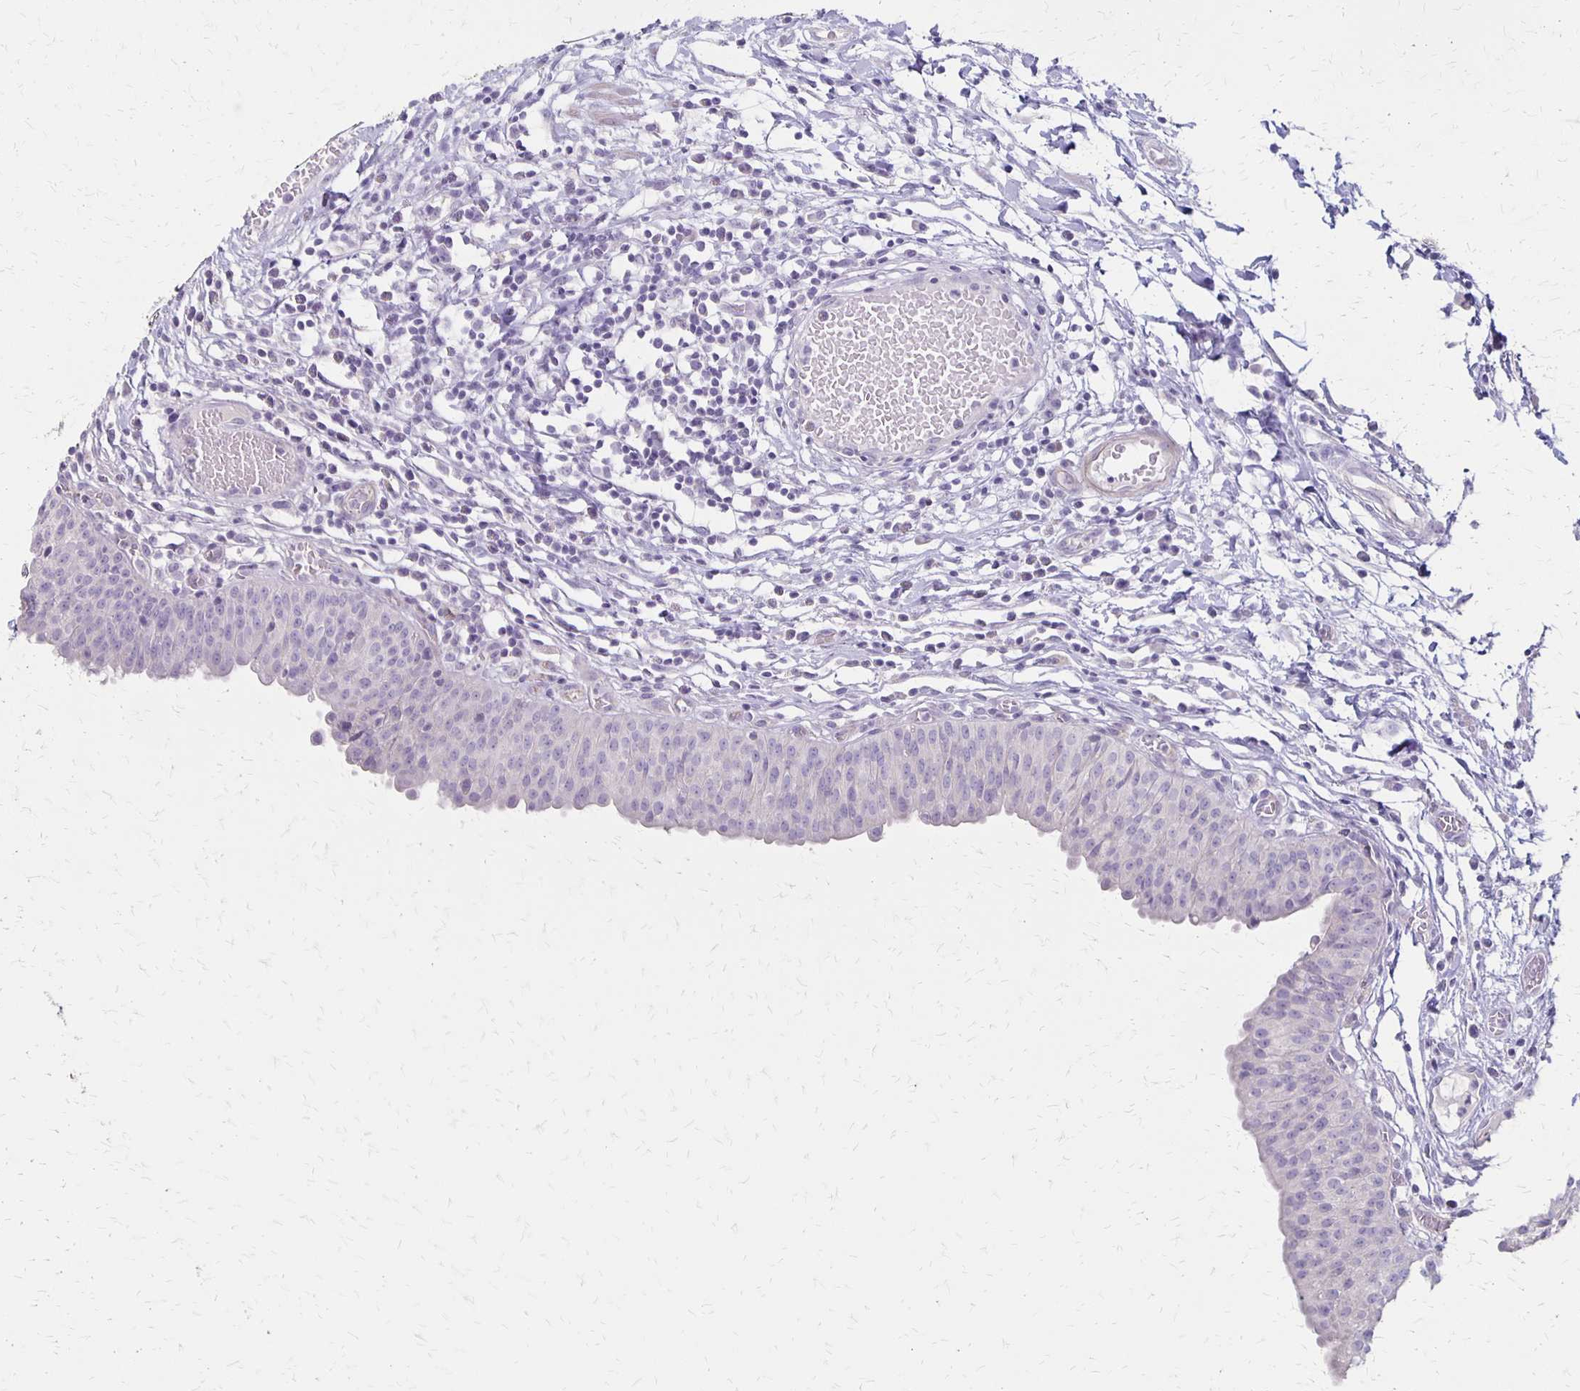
{"staining": {"intensity": "negative", "quantity": "none", "location": "none"}, "tissue": "urinary bladder", "cell_type": "Urothelial cells", "image_type": "normal", "snomed": [{"axis": "morphology", "description": "Normal tissue, NOS"}, {"axis": "topography", "description": "Urinary bladder"}], "caption": "DAB immunohistochemical staining of unremarkable human urinary bladder exhibits no significant expression in urothelial cells. The staining is performed using DAB (3,3'-diaminobenzidine) brown chromogen with nuclei counter-stained in using hematoxylin.", "gene": "HOMER1", "patient": {"sex": "male", "age": 64}}